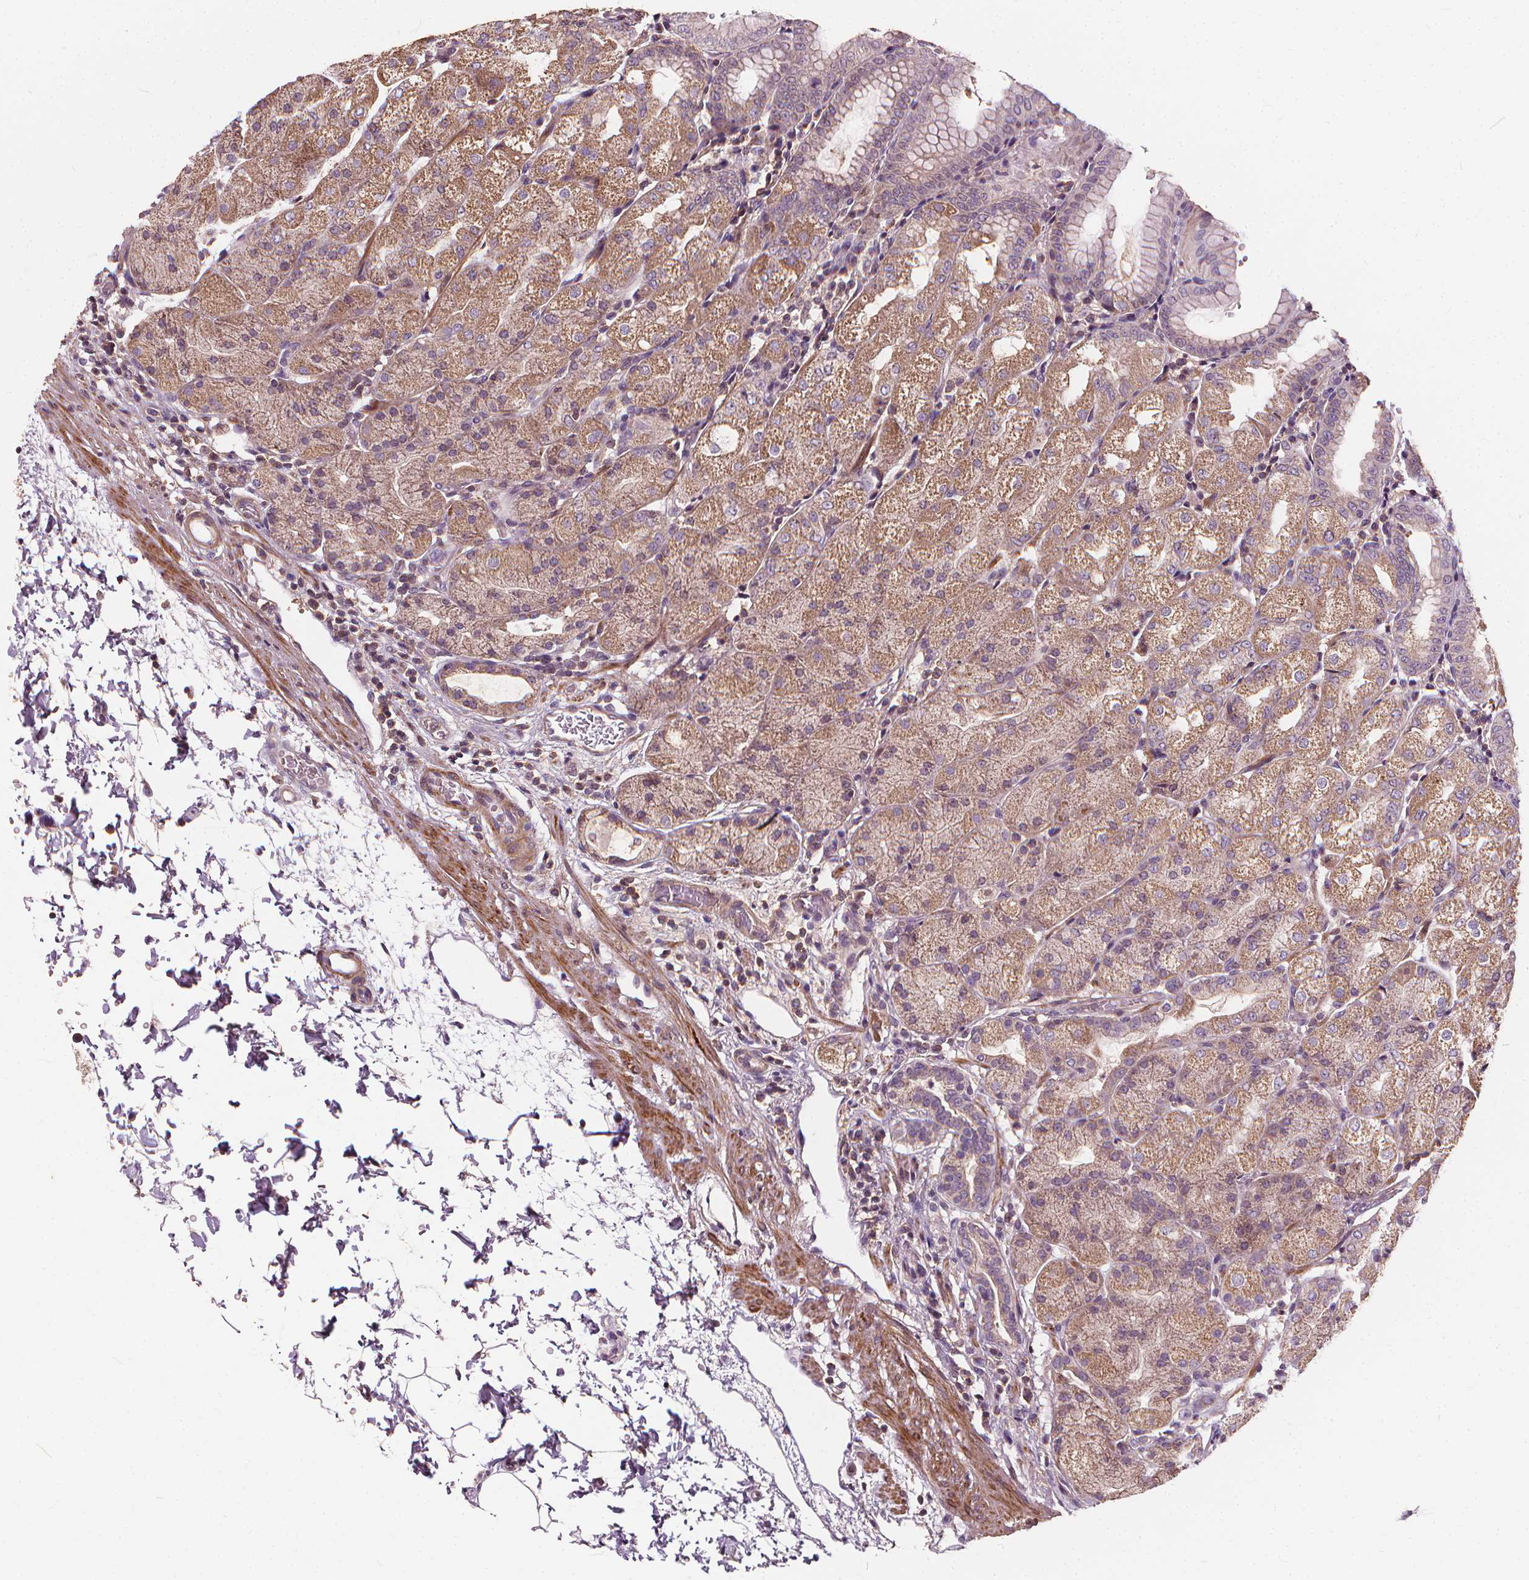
{"staining": {"intensity": "moderate", "quantity": "25%-75%", "location": "cytoplasmic/membranous"}, "tissue": "stomach", "cell_type": "Glandular cells", "image_type": "normal", "snomed": [{"axis": "morphology", "description": "Normal tissue, NOS"}, {"axis": "topography", "description": "Stomach, upper"}, {"axis": "topography", "description": "Stomach"}, {"axis": "topography", "description": "Stomach, lower"}], "caption": "Stomach stained with DAB (3,3'-diaminobenzidine) IHC shows medium levels of moderate cytoplasmic/membranous expression in about 25%-75% of glandular cells.", "gene": "ORAI2", "patient": {"sex": "male", "age": 62}}